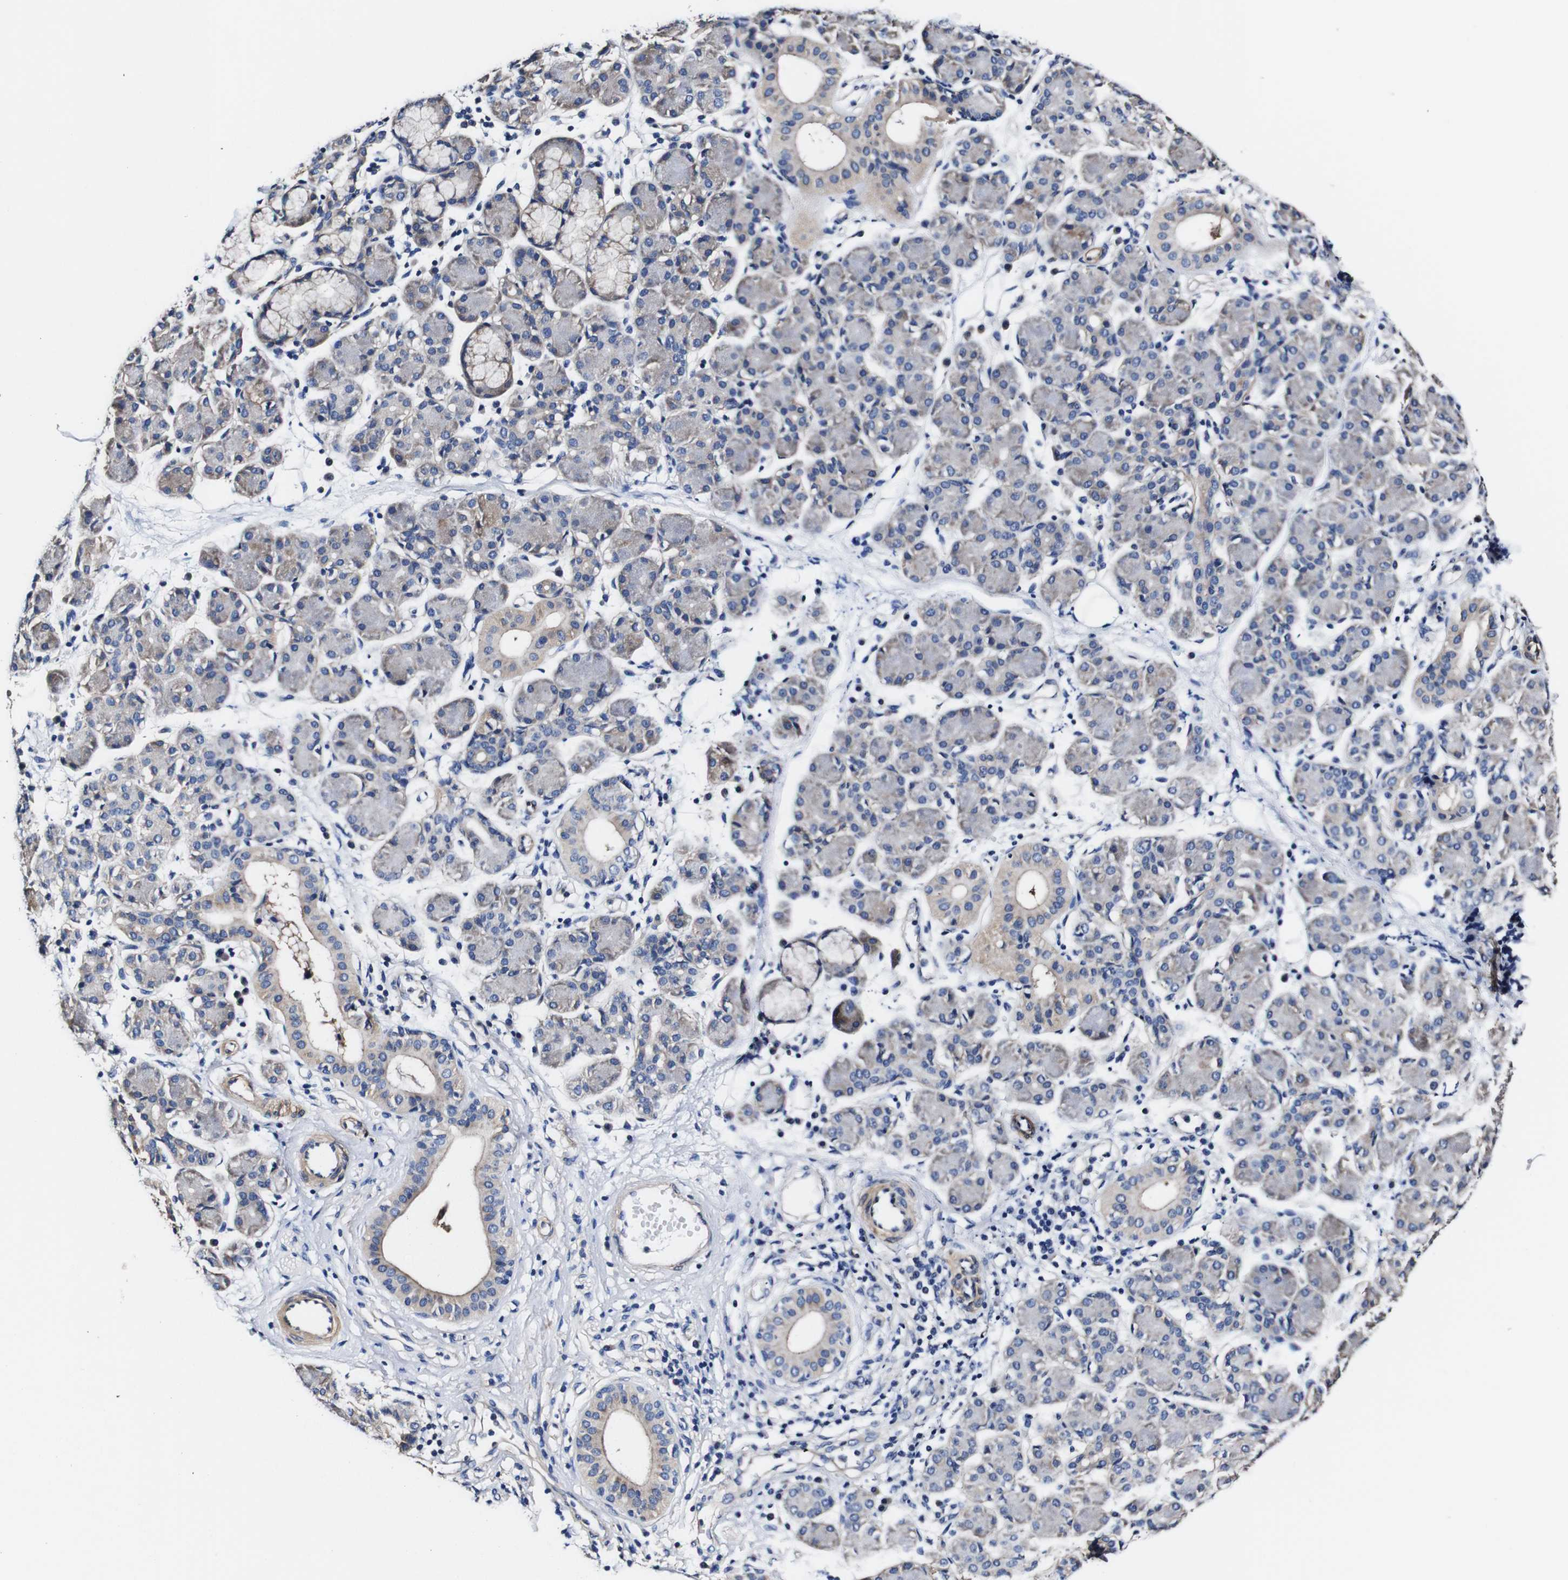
{"staining": {"intensity": "weak", "quantity": "25%-75%", "location": "cytoplasmic/membranous"}, "tissue": "salivary gland", "cell_type": "Glandular cells", "image_type": "normal", "snomed": [{"axis": "morphology", "description": "Normal tissue, NOS"}, {"axis": "morphology", "description": "Inflammation, NOS"}, {"axis": "topography", "description": "Lymph node"}, {"axis": "topography", "description": "Salivary gland"}], "caption": "Salivary gland stained with a brown dye exhibits weak cytoplasmic/membranous positive positivity in about 25%-75% of glandular cells.", "gene": "PDCD6IP", "patient": {"sex": "male", "age": 3}}